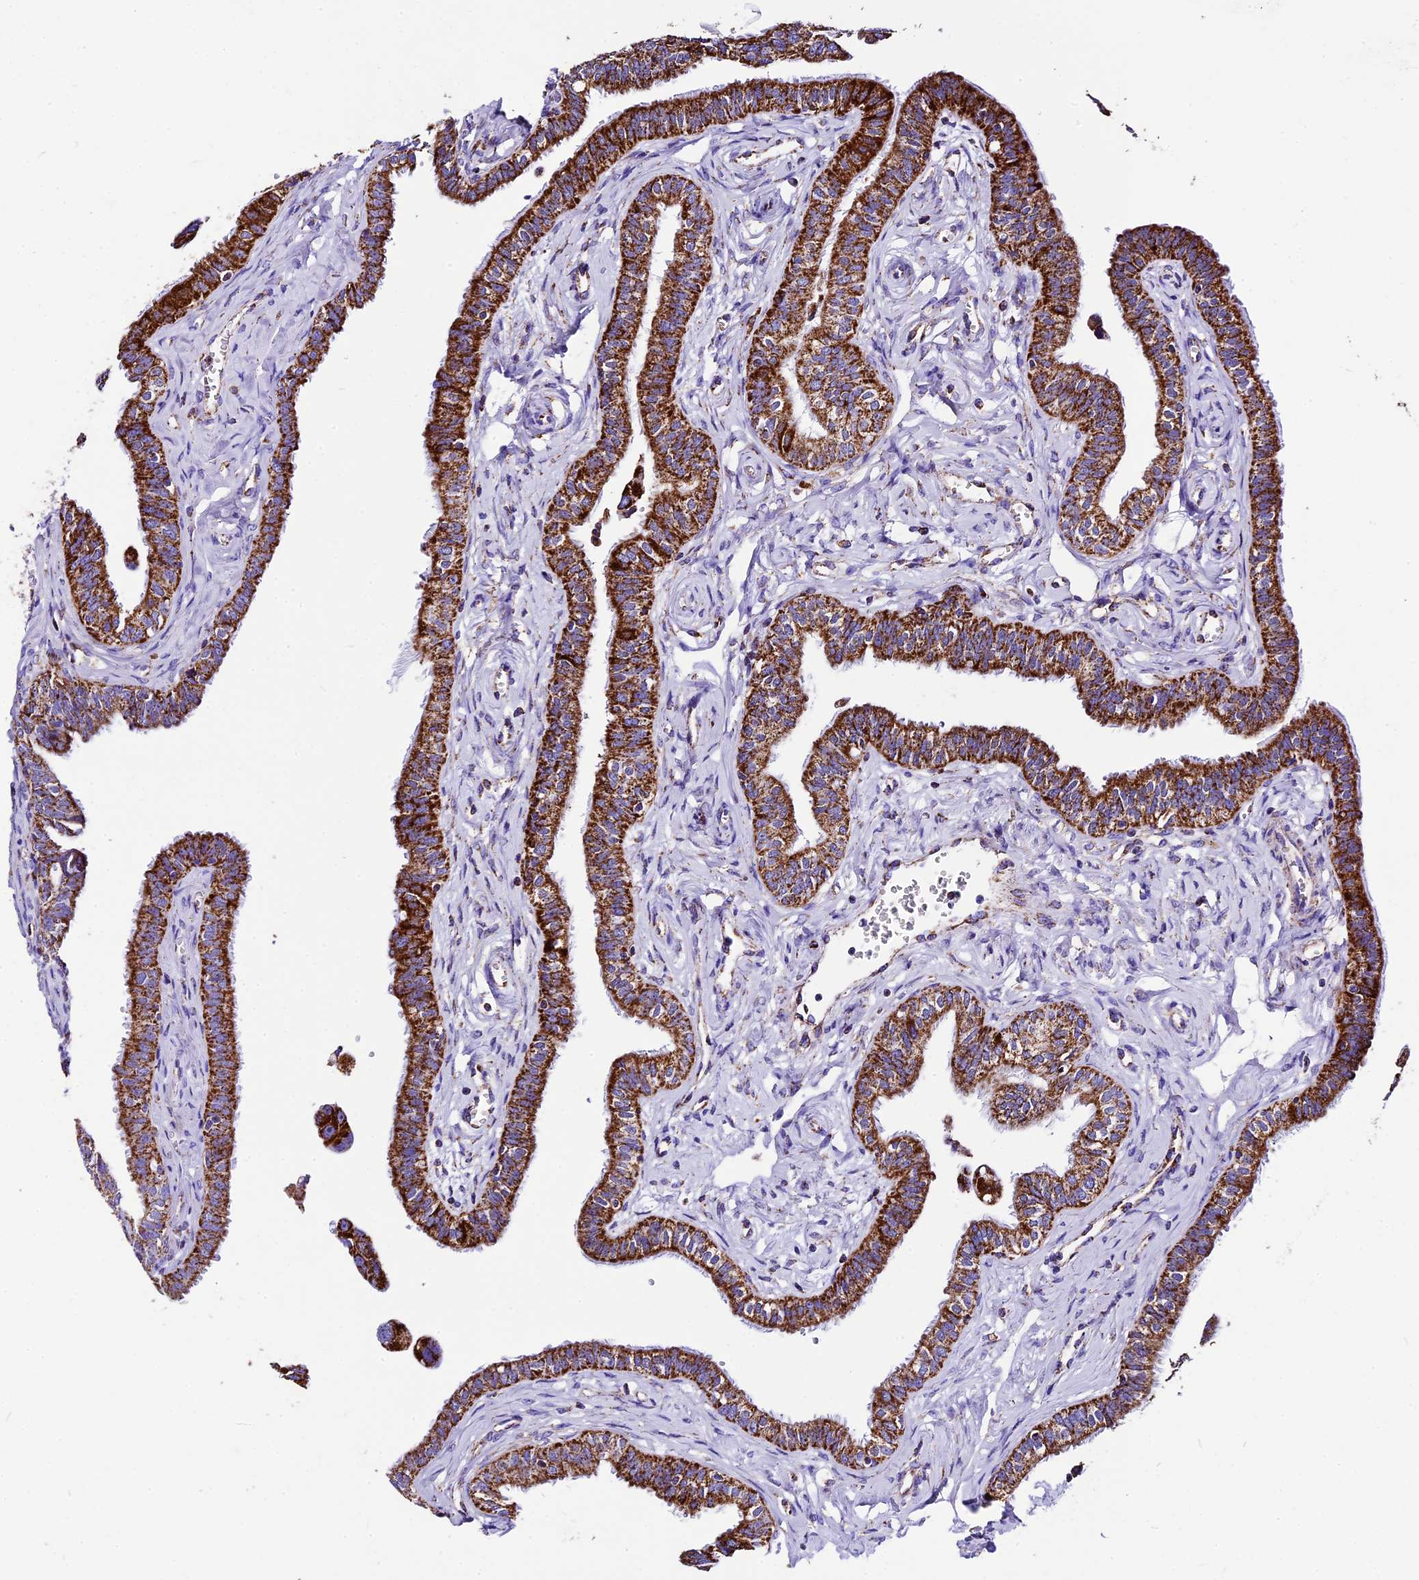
{"staining": {"intensity": "strong", "quantity": ">75%", "location": "cytoplasmic/membranous"}, "tissue": "fallopian tube", "cell_type": "Glandular cells", "image_type": "normal", "snomed": [{"axis": "morphology", "description": "Normal tissue, NOS"}, {"axis": "morphology", "description": "Carcinoma, NOS"}, {"axis": "topography", "description": "Fallopian tube"}, {"axis": "topography", "description": "Ovary"}], "caption": "Unremarkable fallopian tube shows strong cytoplasmic/membranous staining in approximately >75% of glandular cells The staining was performed using DAB, with brown indicating positive protein expression. Nuclei are stained blue with hematoxylin..", "gene": "DCAF5", "patient": {"sex": "female", "age": 59}}